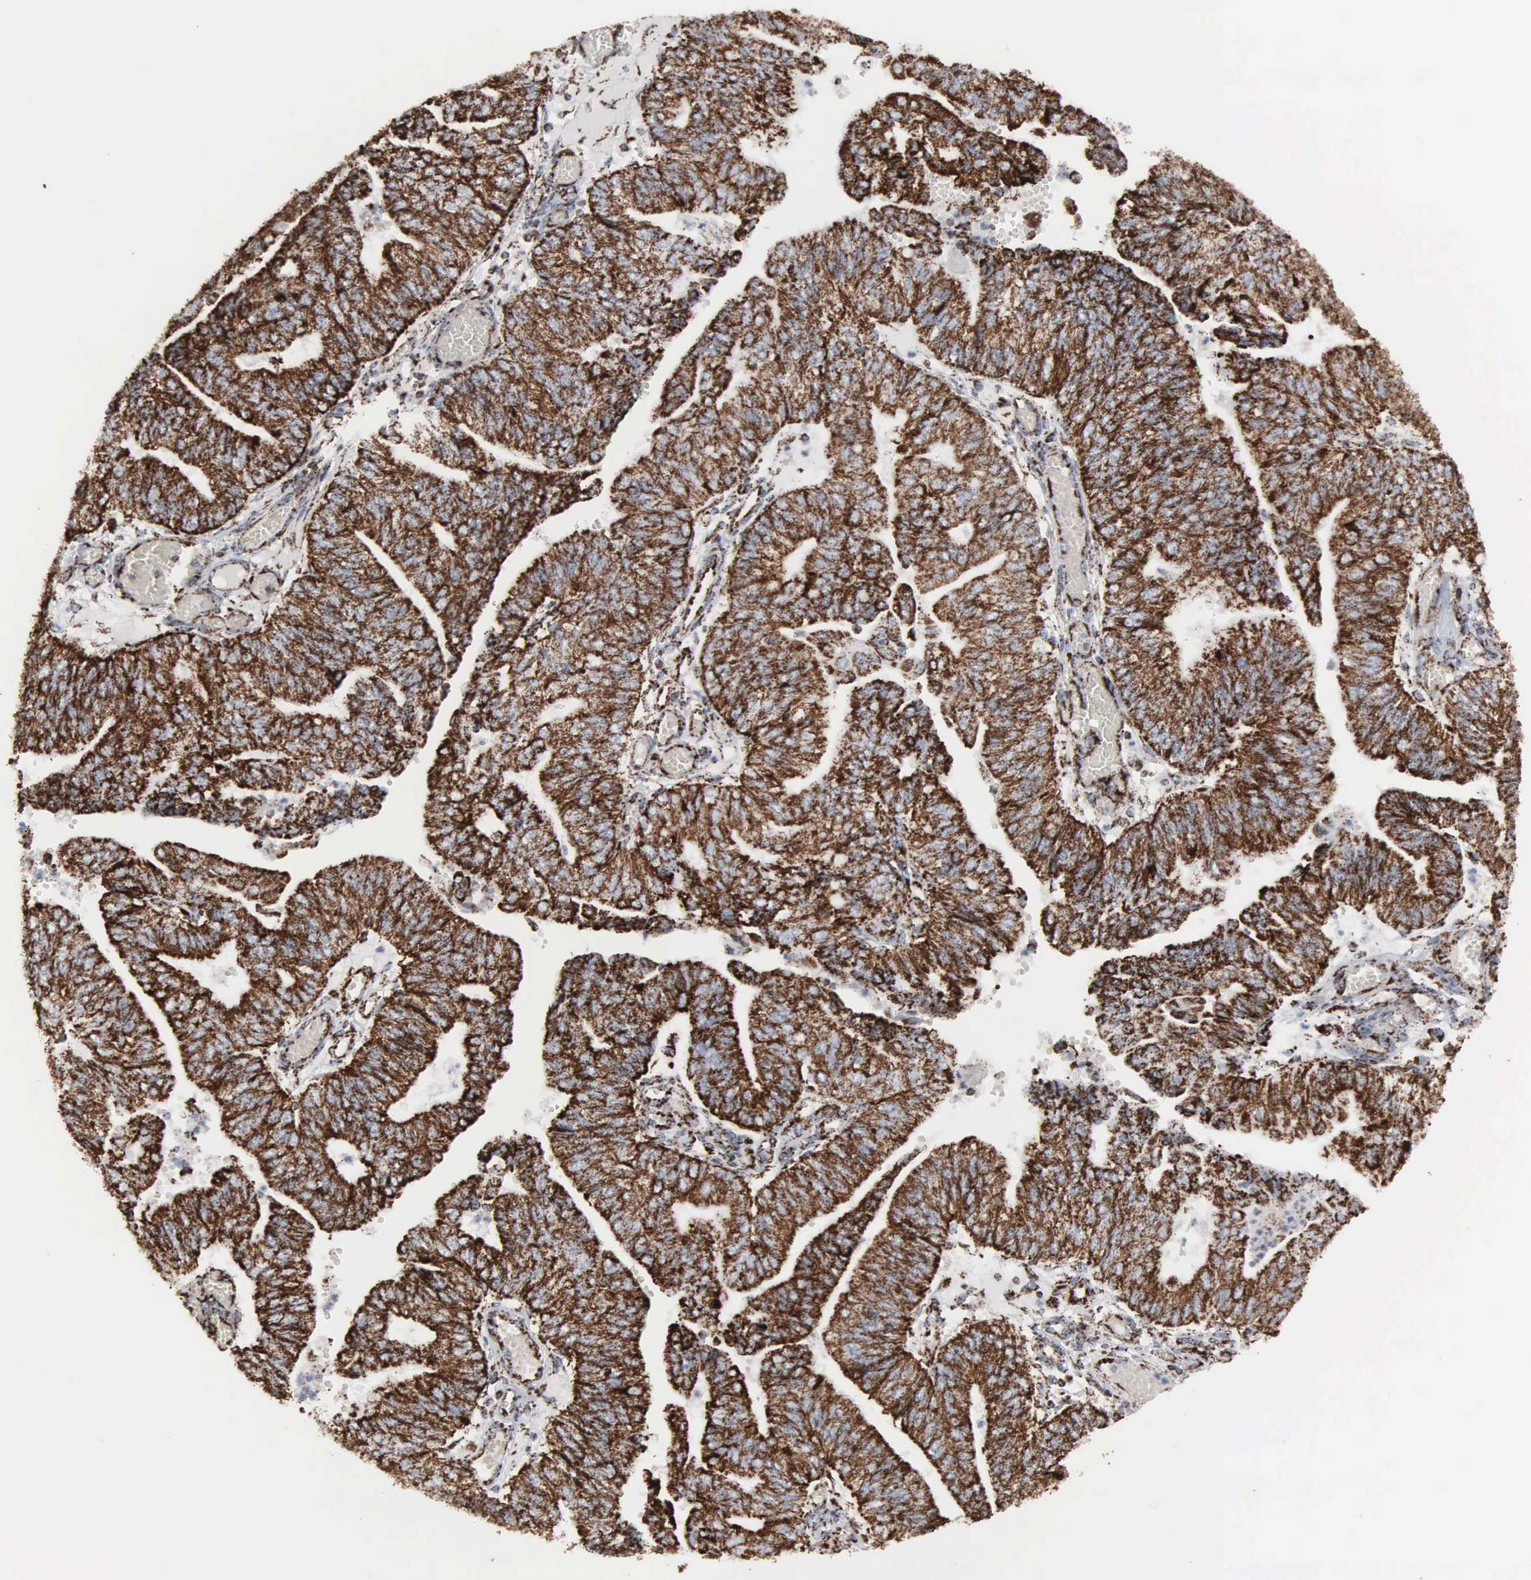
{"staining": {"intensity": "strong", "quantity": ">75%", "location": "cytoplasmic/membranous"}, "tissue": "endometrial cancer", "cell_type": "Tumor cells", "image_type": "cancer", "snomed": [{"axis": "morphology", "description": "Adenocarcinoma, NOS"}, {"axis": "topography", "description": "Endometrium"}], "caption": "A high-resolution image shows immunohistochemistry (IHC) staining of adenocarcinoma (endometrial), which shows strong cytoplasmic/membranous staining in approximately >75% of tumor cells.", "gene": "HSPA9", "patient": {"sex": "female", "age": 59}}